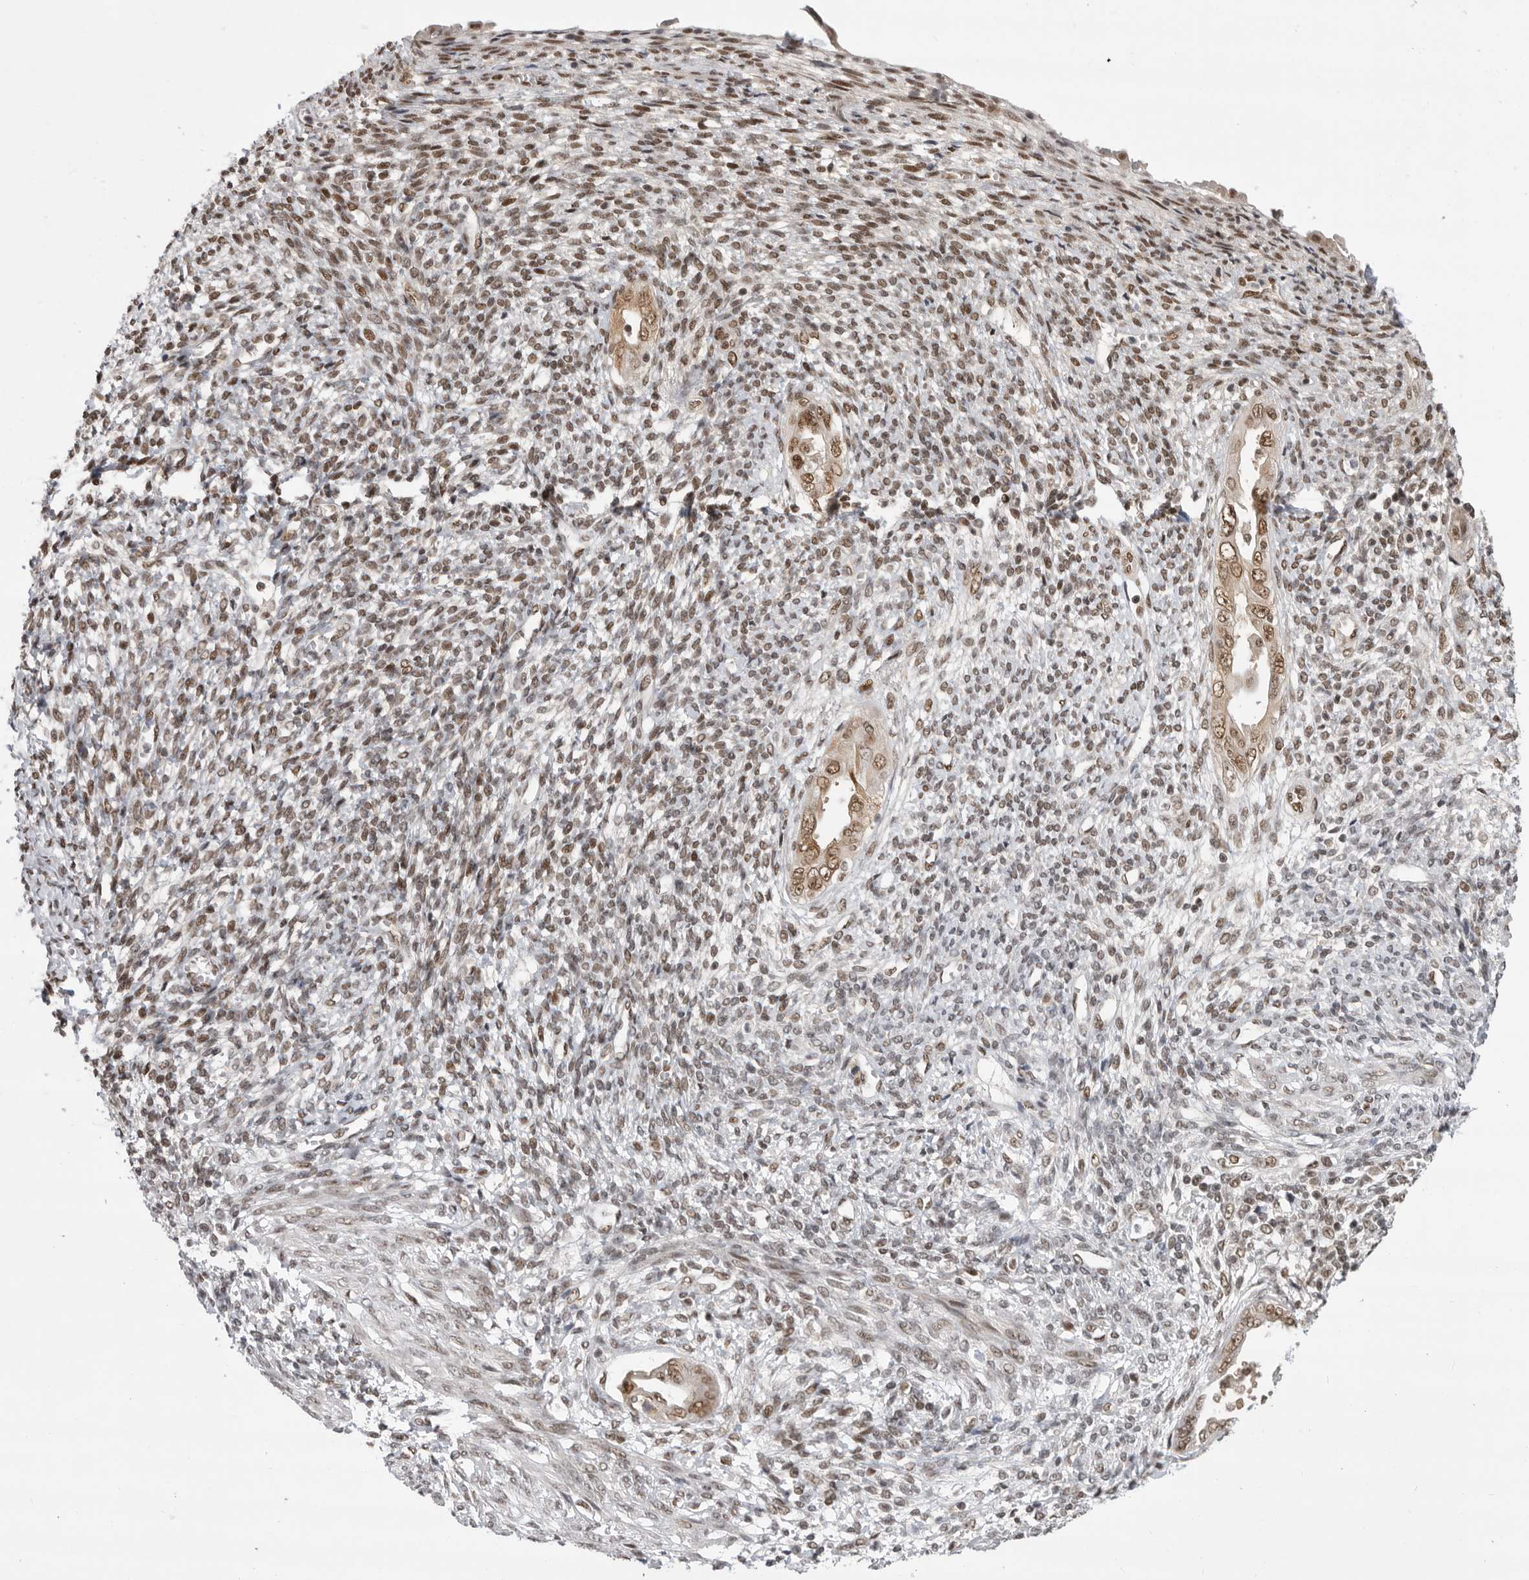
{"staining": {"intensity": "moderate", "quantity": "25%-75%", "location": "nuclear"}, "tissue": "endometrium", "cell_type": "Cells in endometrial stroma", "image_type": "normal", "snomed": [{"axis": "morphology", "description": "Normal tissue, NOS"}, {"axis": "topography", "description": "Endometrium"}], "caption": "Human endometrium stained for a protein (brown) displays moderate nuclear positive expression in approximately 25%-75% of cells in endometrial stroma.", "gene": "ZNF830", "patient": {"sex": "female", "age": 66}}